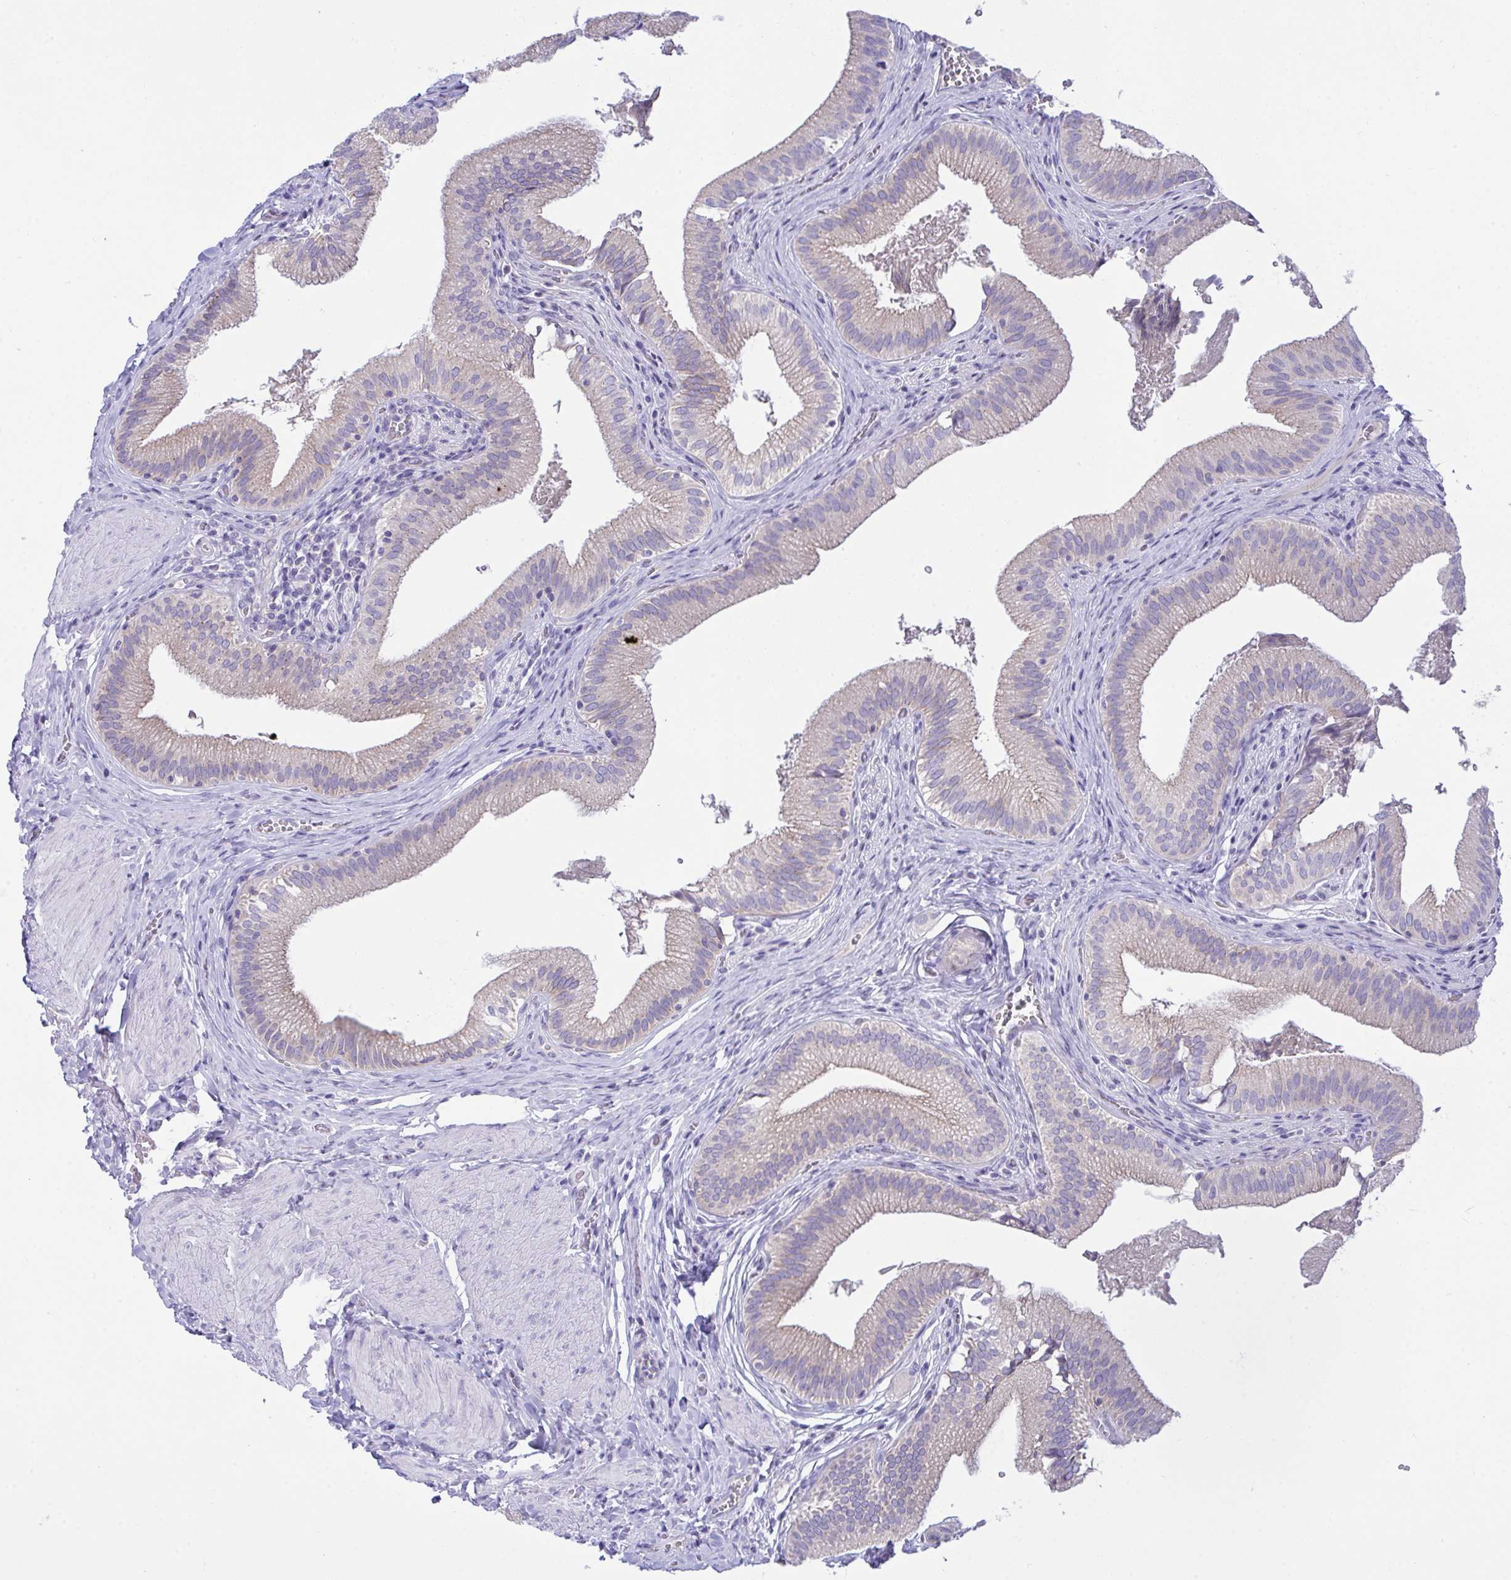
{"staining": {"intensity": "weak", "quantity": "25%-75%", "location": "cytoplasmic/membranous"}, "tissue": "gallbladder", "cell_type": "Glandular cells", "image_type": "normal", "snomed": [{"axis": "morphology", "description": "Normal tissue, NOS"}, {"axis": "topography", "description": "Gallbladder"}, {"axis": "topography", "description": "Peripheral nerve tissue"}], "caption": "Weak cytoplasmic/membranous staining for a protein is appreciated in about 25%-75% of glandular cells of benign gallbladder using immunohistochemistry.", "gene": "PLA2G12B", "patient": {"sex": "male", "age": 17}}